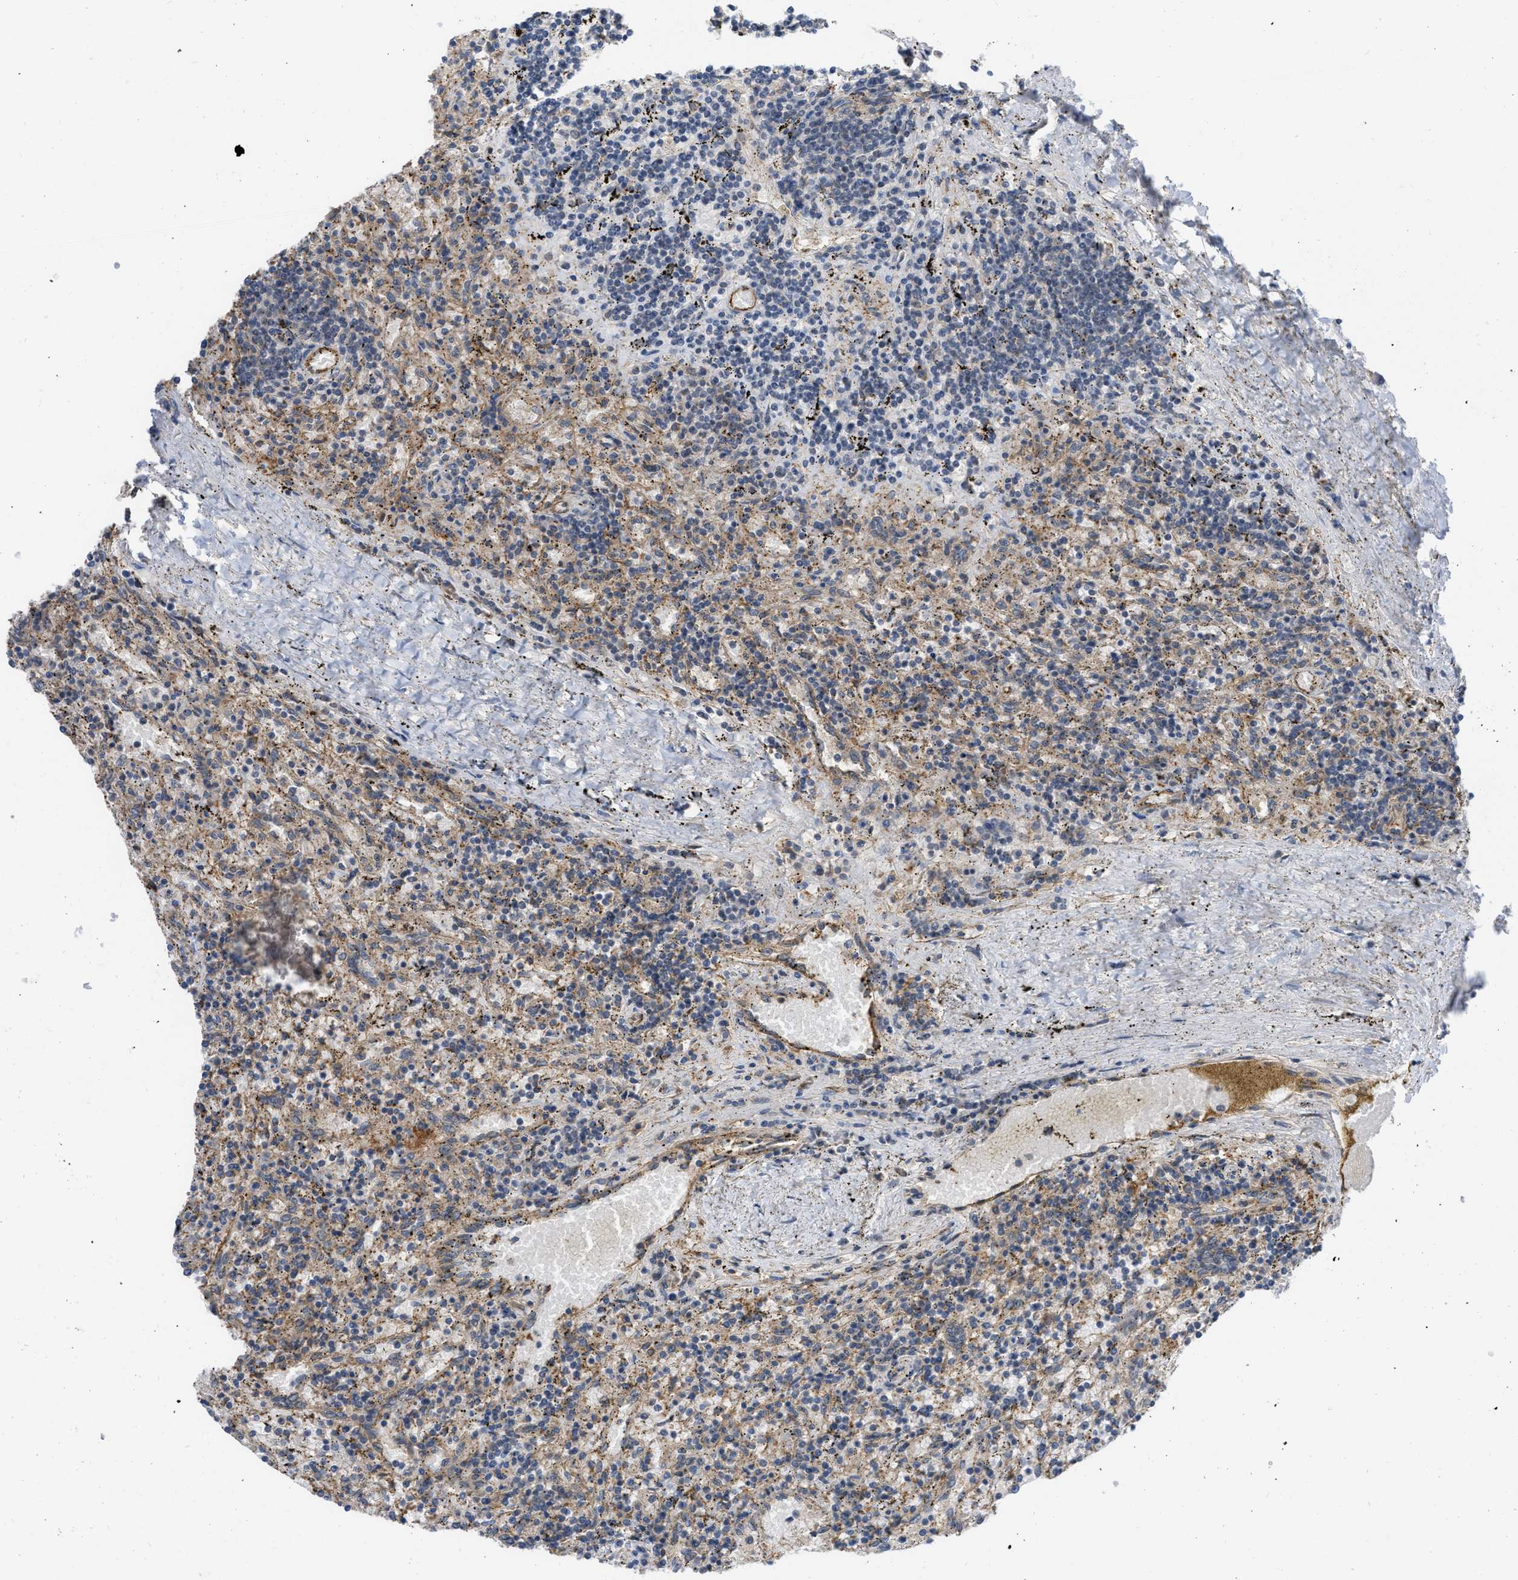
{"staining": {"intensity": "weak", "quantity": "<25%", "location": "cytoplasmic/membranous"}, "tissue": "lymphoma", "cell_type": "Tumor cells", "image_type": "cancer", "snomed": [{"axis": "morphology", "description": "Malignant lymphoma, non-Hodgkin's type, Low grade"}, {"axis": "topography", "description": "Spleen"}], "caption": "A histopathology image of malignant lymphoma, non-Hodgkin's type (low-grade) stained for a protein shows no brown staining in tumor cells.", "gene": "NAPEPLD", "patient": {"sex": "male", "age": 76}}